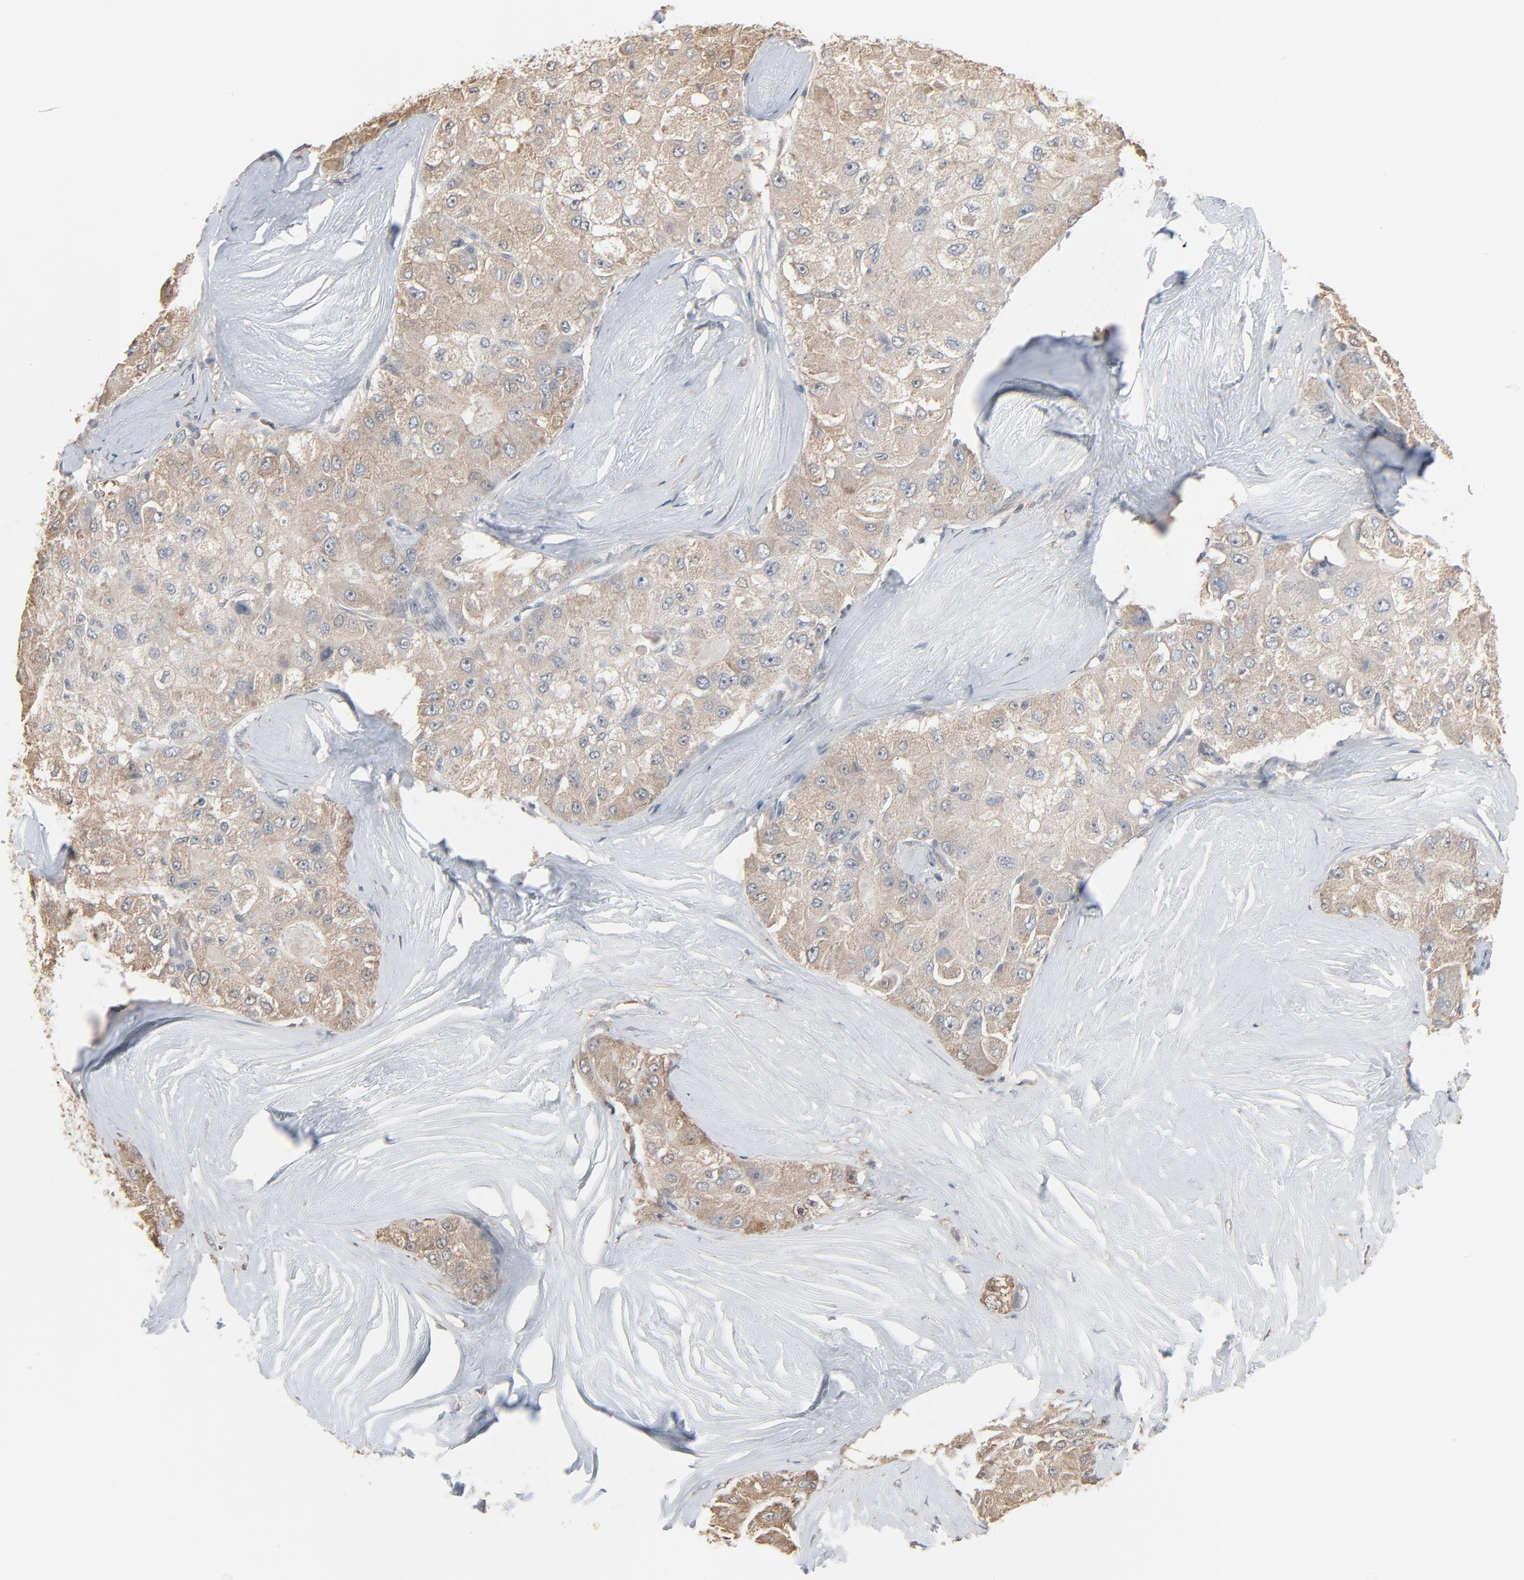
{"staining": {"intensity": "weak", "quantity": ">75%", "location": "cytoplasmic/membranous"}, "tissue": "liver cancer", "cell_type": "Tumor cells", "image_type": "cancer", "snomed": [{"axis": "morphology", "description": "Carcinoma, Hepatocellular, NOS"}, {"axis": "topography", "description": "Liver"}], "caption": "There is low levels of weak cytoplasmic/membranous staining in tumor cells of hepatocellular carcinoma (liver), as demonstrated by immunohistochemical staining (brown color).", "gene": "CCT5", "patient": {"sex": "male", "age": 80}}